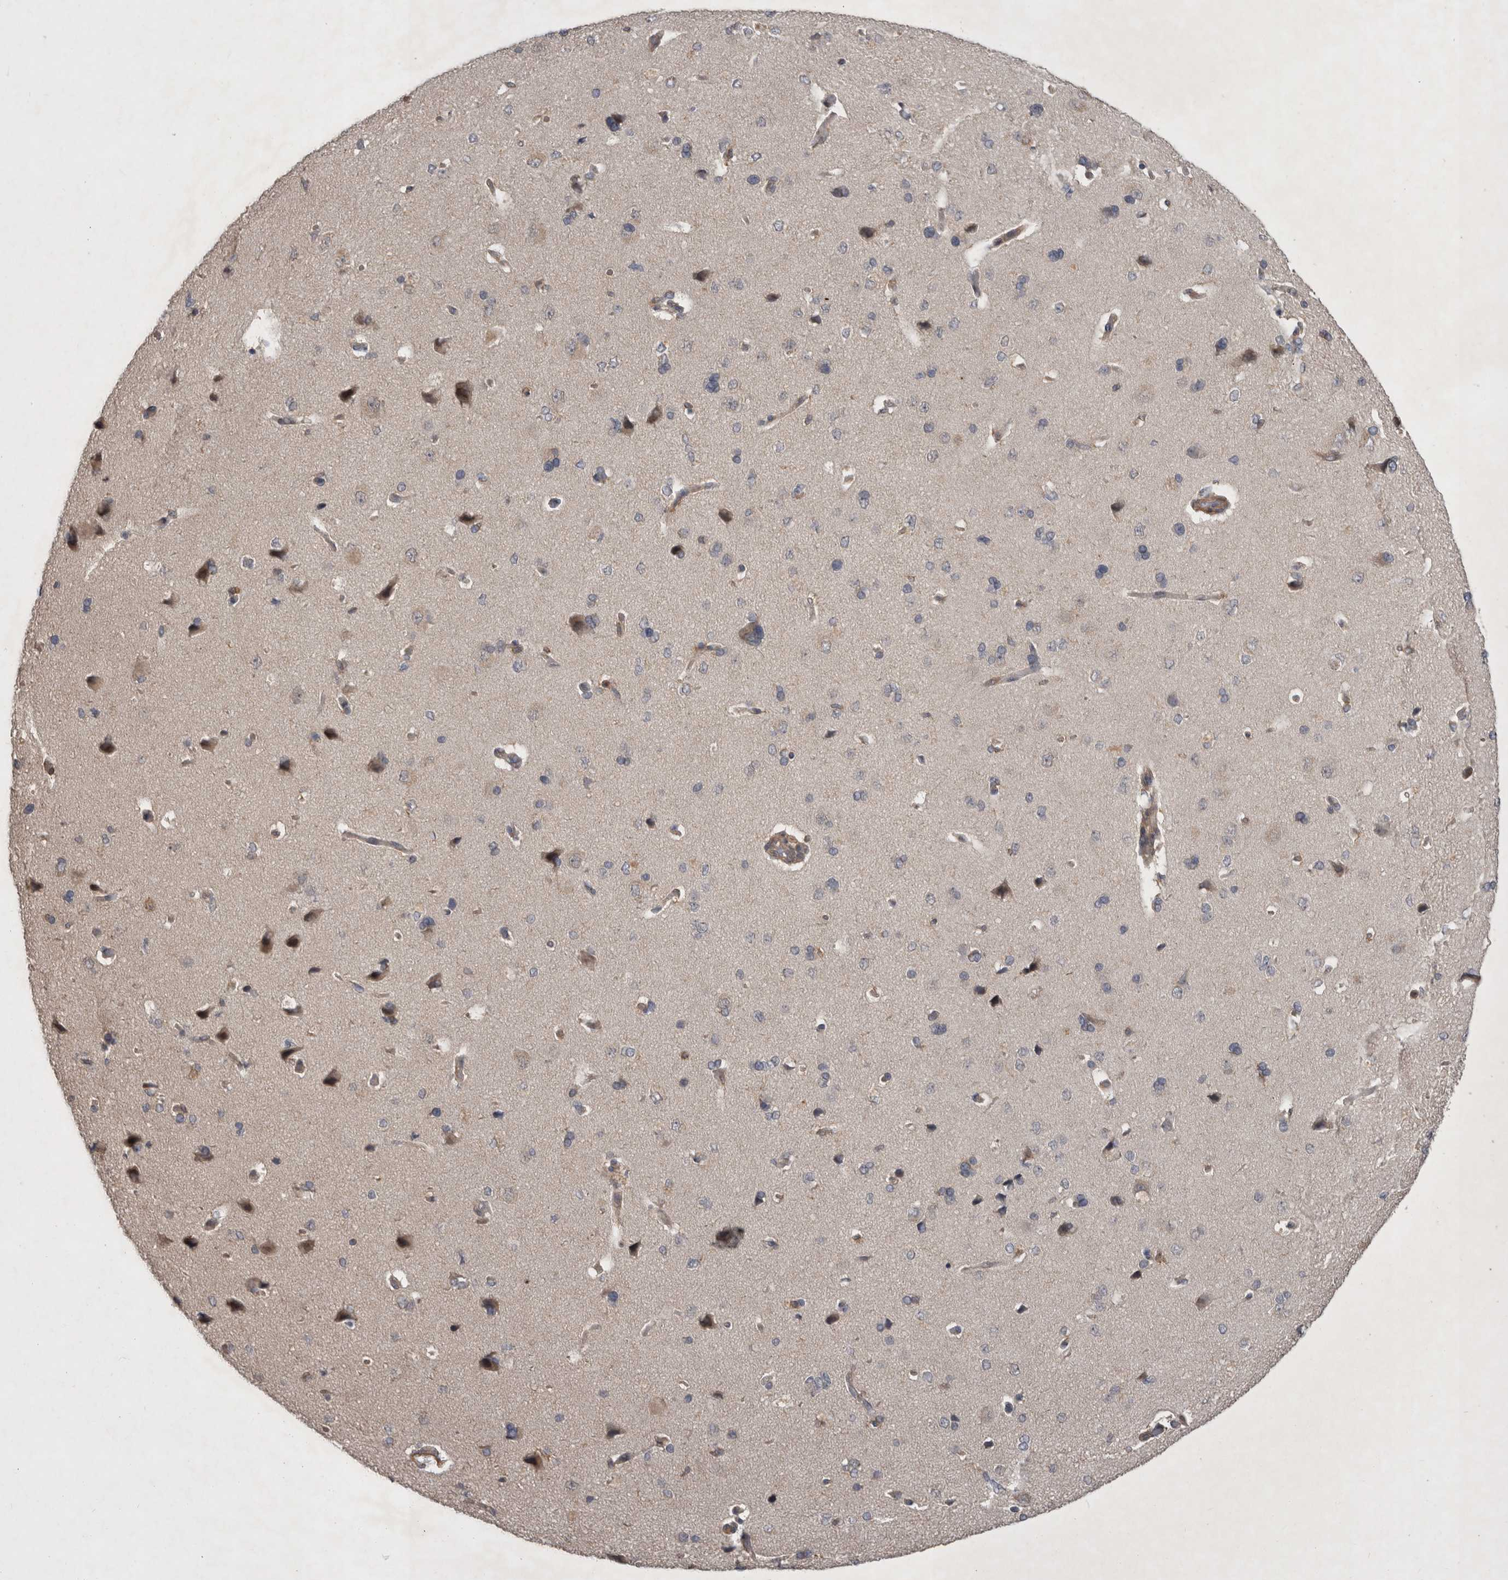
{"staining": {"intensity": "negative", "quantity": "none", "location": "none"}, "tissue": "cerebral cortex", "cell_type": "Endothelial cells", "image_type": "normal", "snomed": [{"axis": "morphology", "description": "Normal tissue, NOS"}, {"axis": "topography", "description": "Cerebral cortex"}], "caption": "Endothelial cells show no significant expression in normal cerebral cortex.", "gene": "SPATA48", "patient": {"sex": "male", "age": 62}}